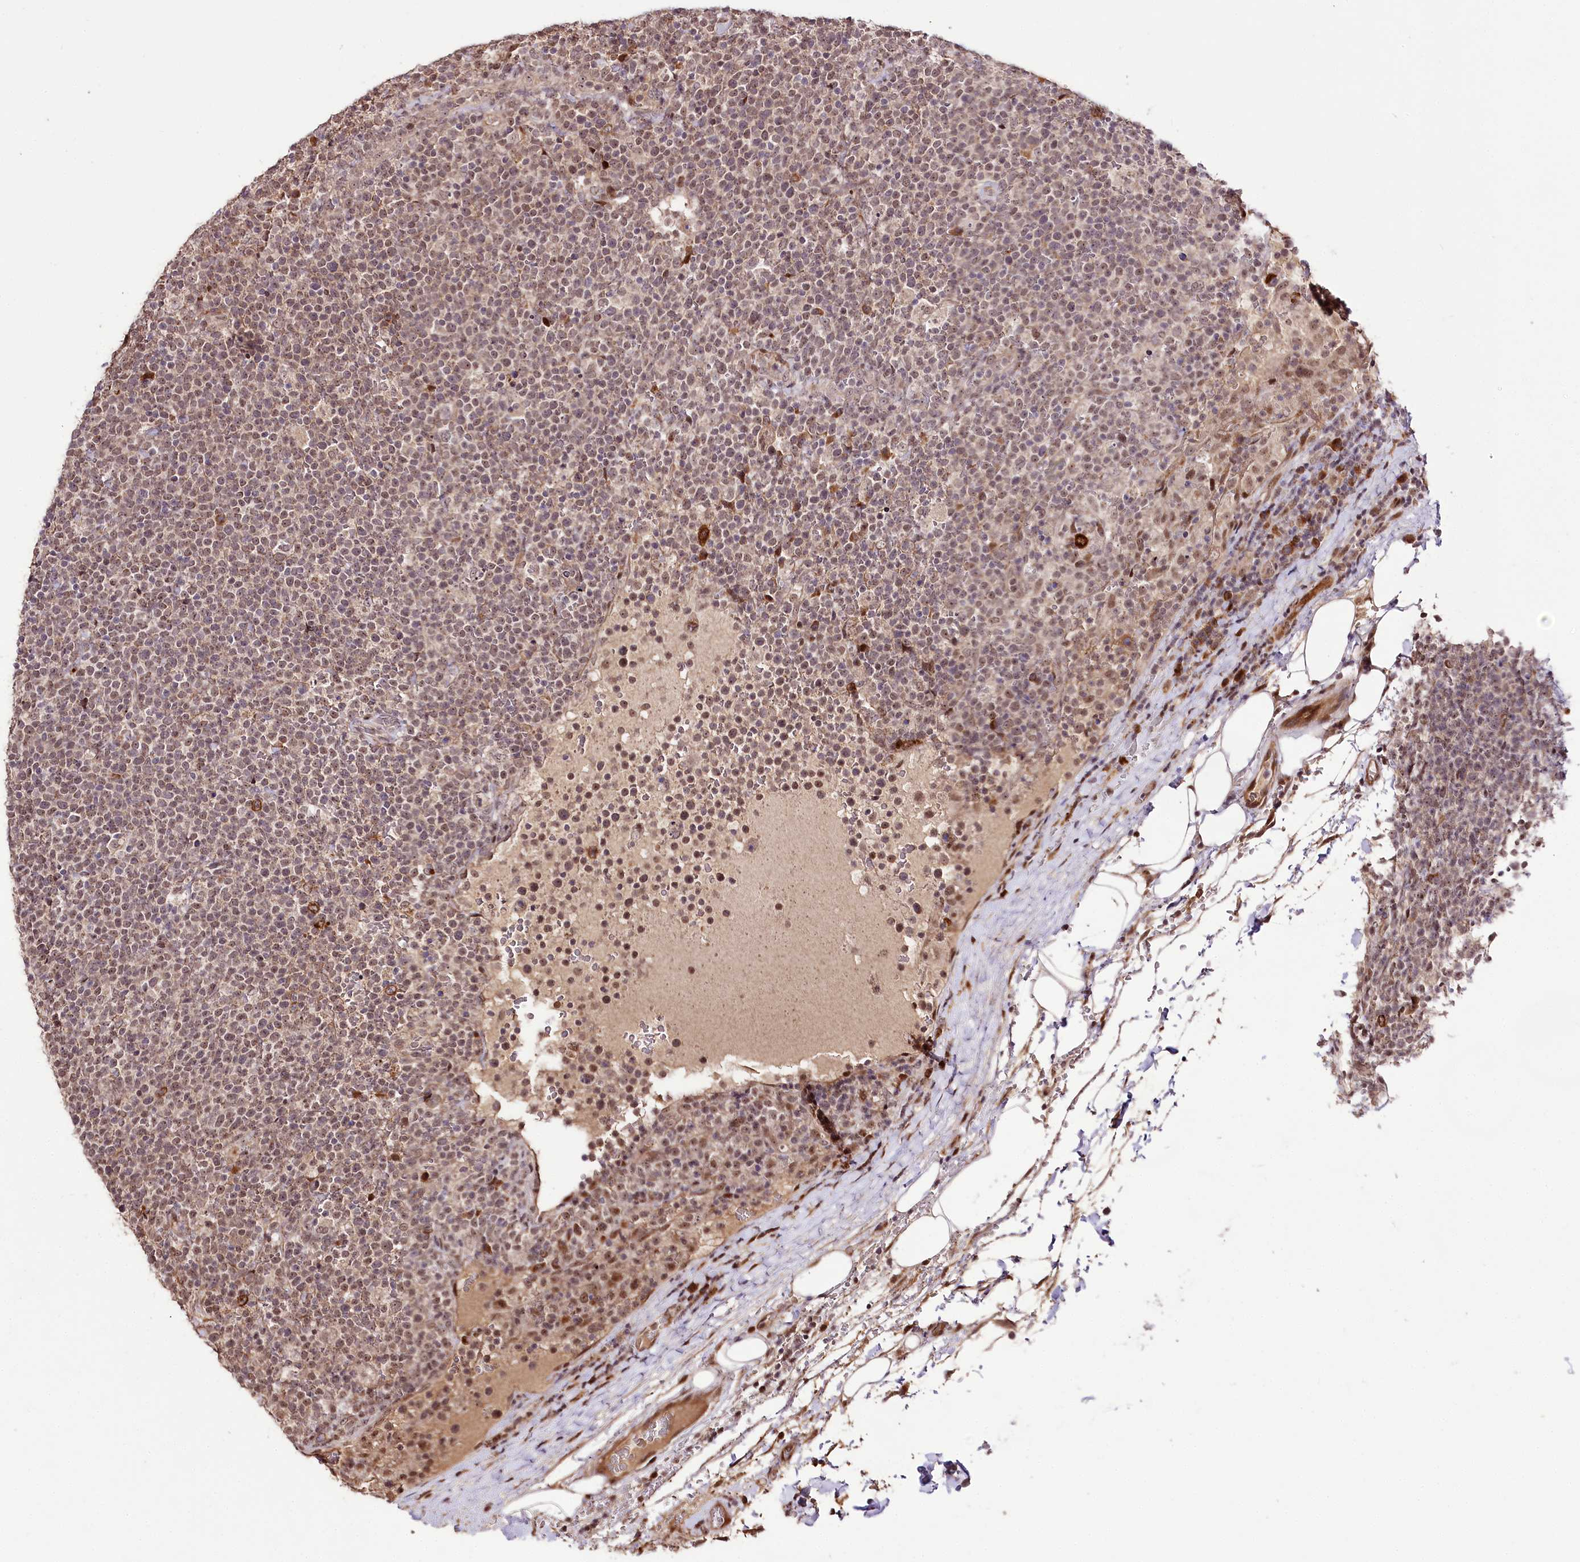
{"staining": {"intensity": "weak", "quantity": "25%-75%", "location": "nuclear"}, "tissue": "lymphoma", "cell_type": "Tumor cells", "image_type": "cancer", "snomed": [{"axis": "morphology", "description": "Malignant lymphoma, non-Hodgkin's type, High grade"}, {"axis": "topography", "description": "Lymph node"}], "caption": "High-magnification brightfield microscopy of lymphoma stained with DAB (brown) and counterstained with hematoxylin (blue). tumor cells exhibit weak nuclear expression is appreciated in approximately25%-75% of cells.", "gene": "DMP1", "patient": {"sex": "male", "age": 61}}